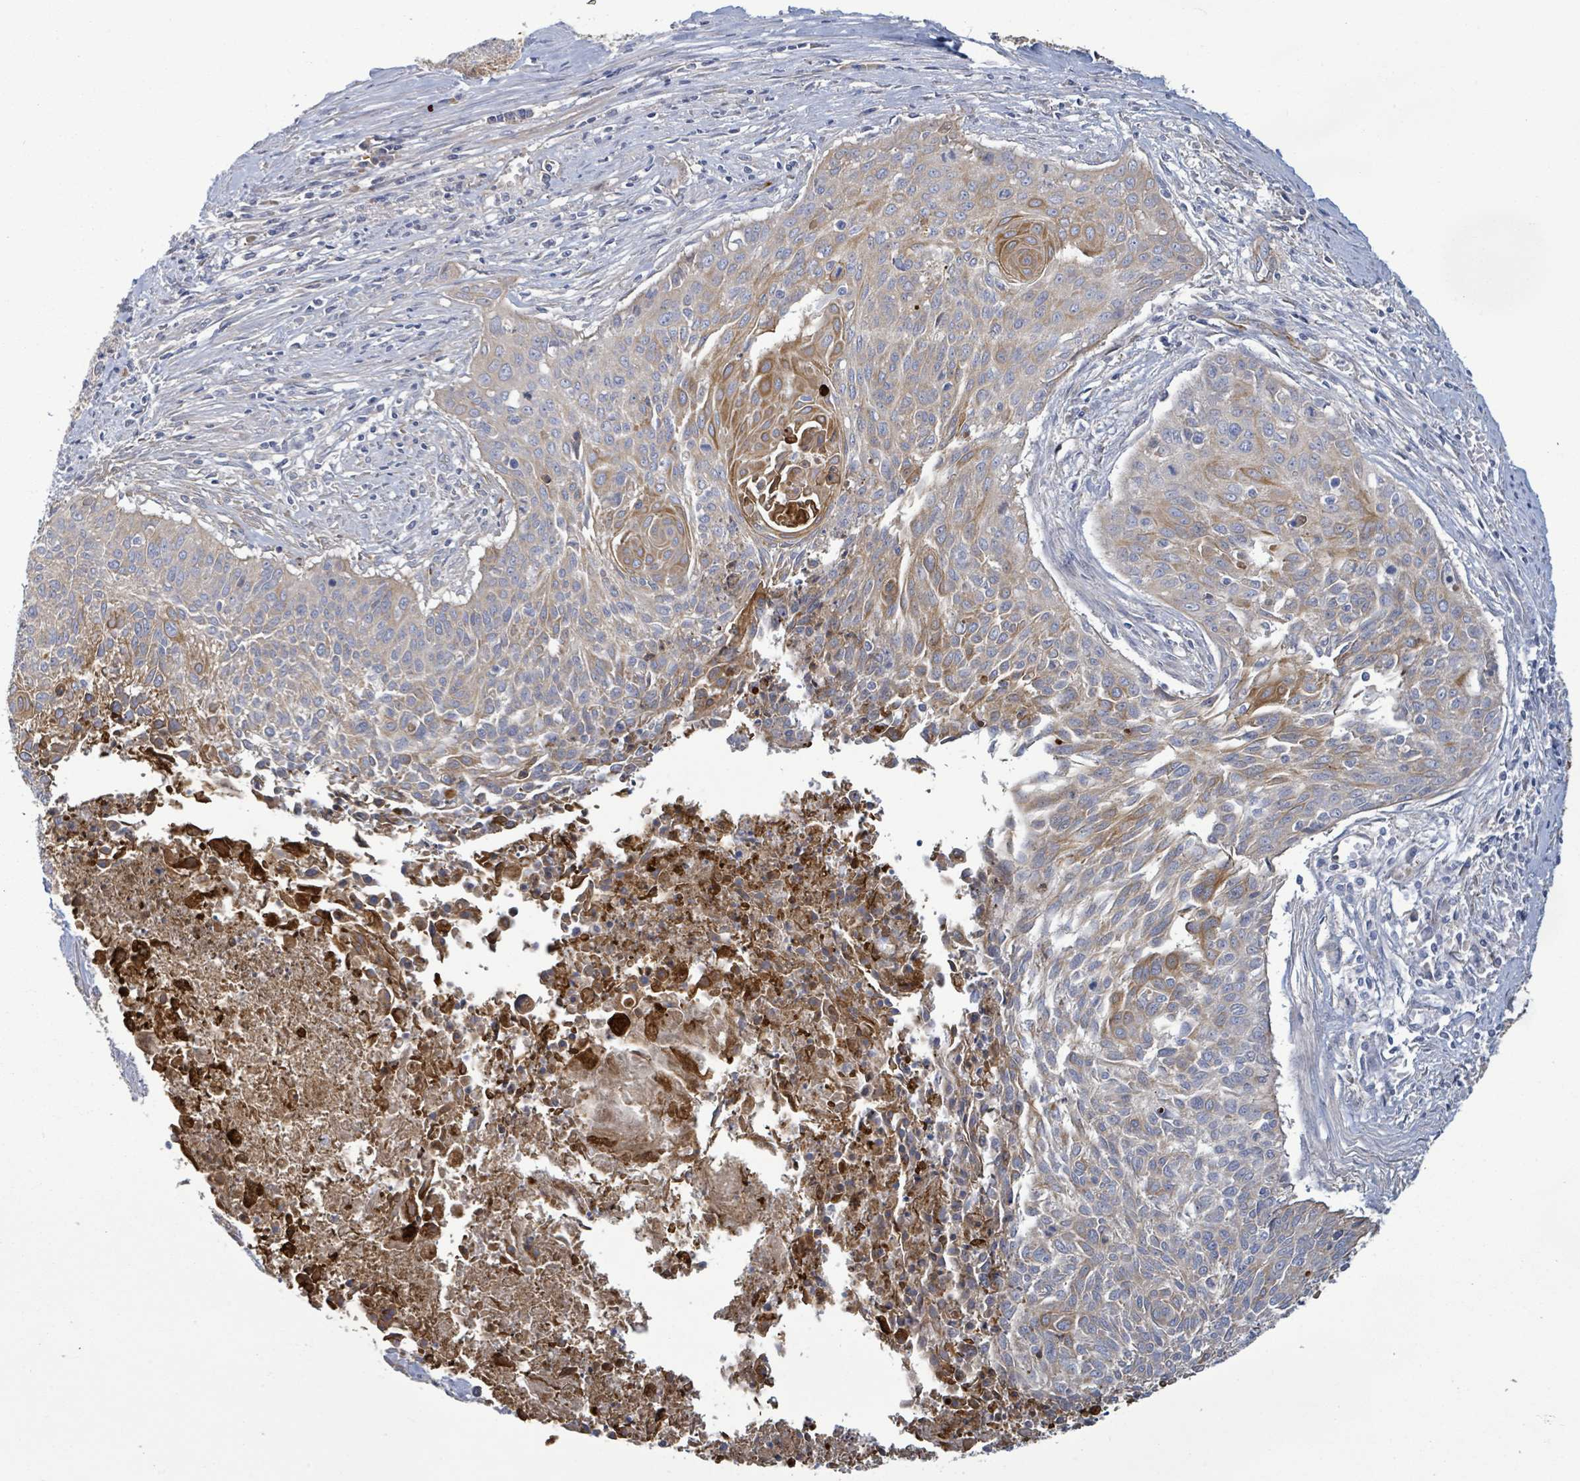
{"staining": {"intensity": "moderate", "quantity": "25%-75%", "location": "cytoplasmic/membranous"}, "tissue": "cervical cancer", "cell_type": "Tumor cells", "image_type": "cancer", "snomed": [{"axis": "morphology", "description": "Squamous cell carcinoma, NOS"}, {"axis": "topography", "description": "Cervix"}], "caption": "A medium amount of moderate cytoplasmic/membranous staining is seen in approximately 25%-75% of tumor cells in squamous cell carcinoma (cervical) tissue. (brown staining indicates protein expression, while blue staining denotes nuclei).", "gene": "COL13A1", "patient": {"sex": "female", "age": 55}}